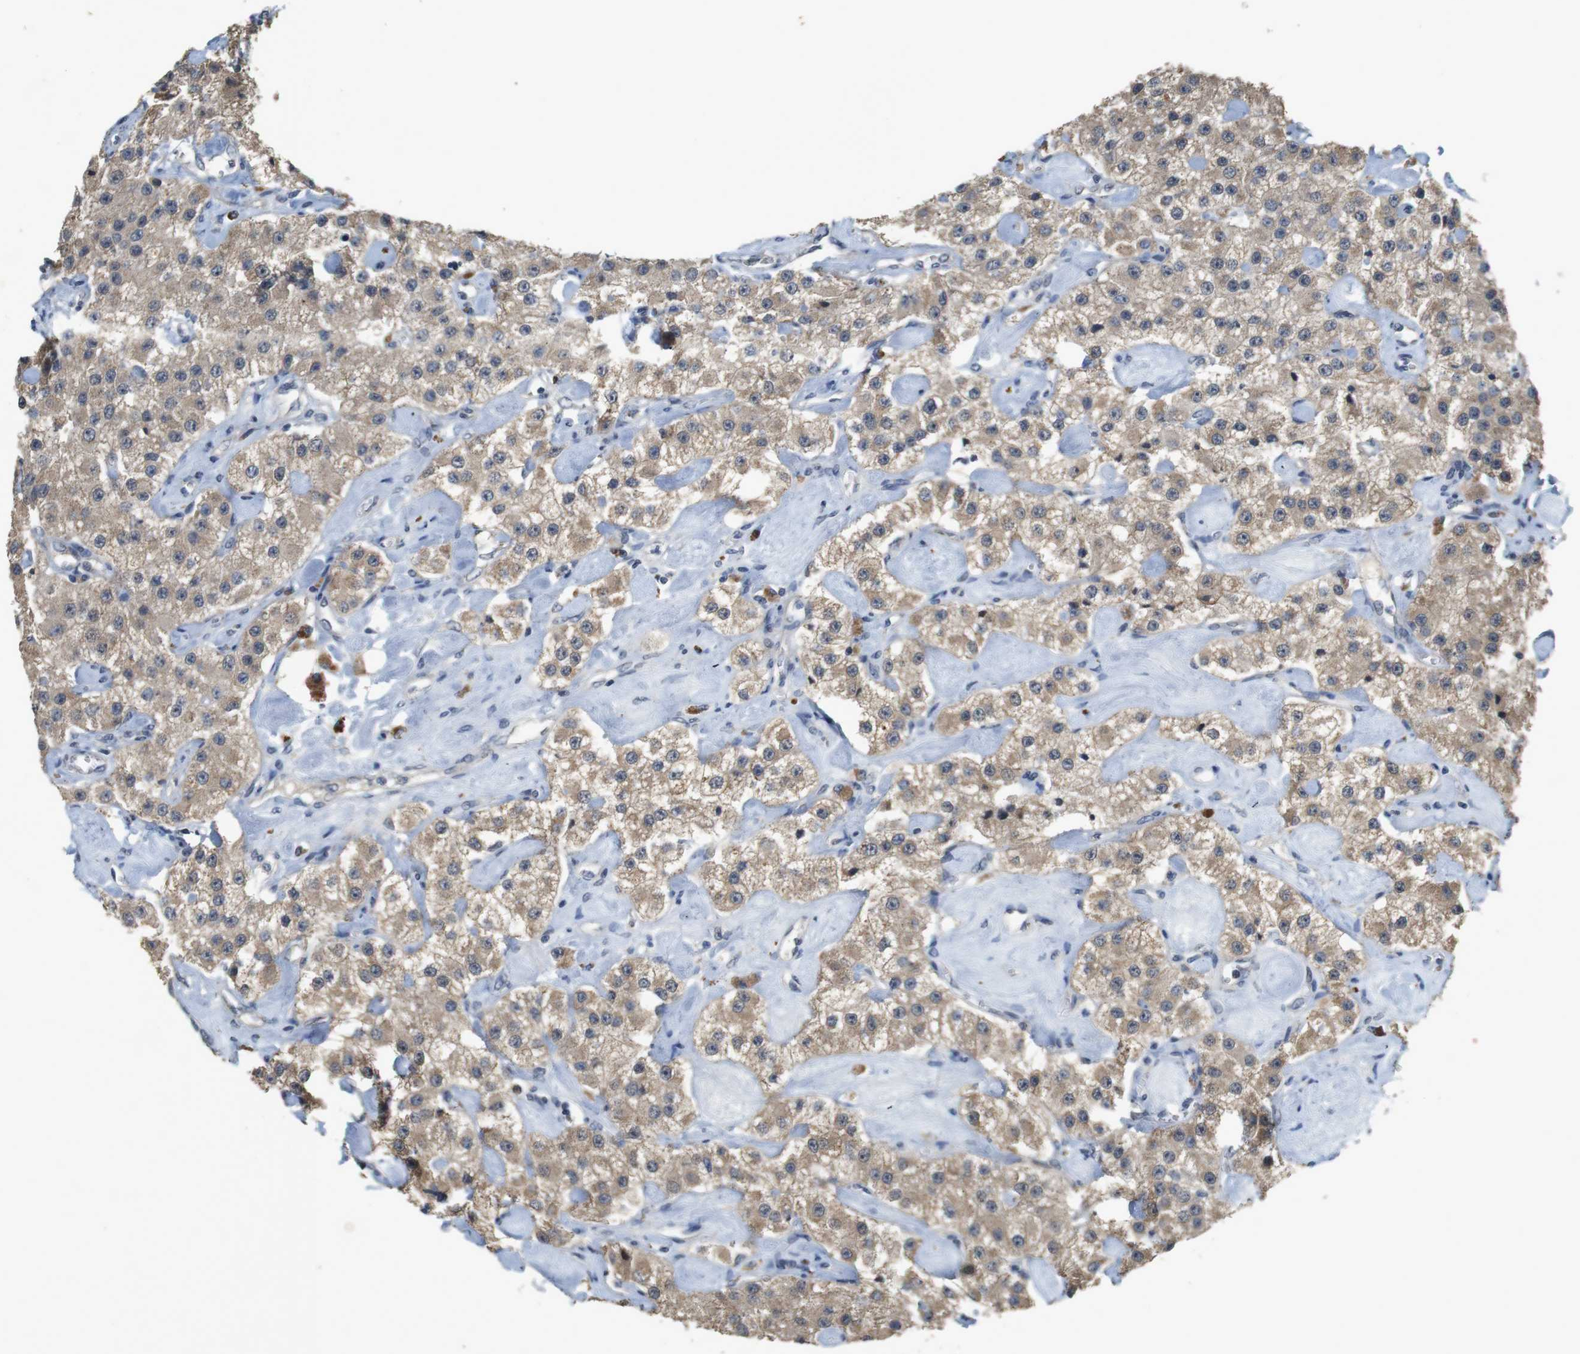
{"staining": {"intensity": "weak", "quantity": ">75%", "location": "cytoplasmic/membranous"}, "tissue": "carcinoid", "cell_type": "Tumor cells", "image_type": "cancer", "snomed": [{"axis": "morphology", "description": "Carcinoid, malignant, NOS"}, {"axis": "topography", "description": "Pancreas"}], "caption": "Protein expression analysis of carcinoid reveals weak cytoplasmic/membranous staining in about >75% of tumor cells. (brown staining indicates protein expression, while blue staining denotes nuclei).", "gene": "CLDN7", "patient": {"sex": "male", "age": 41}}